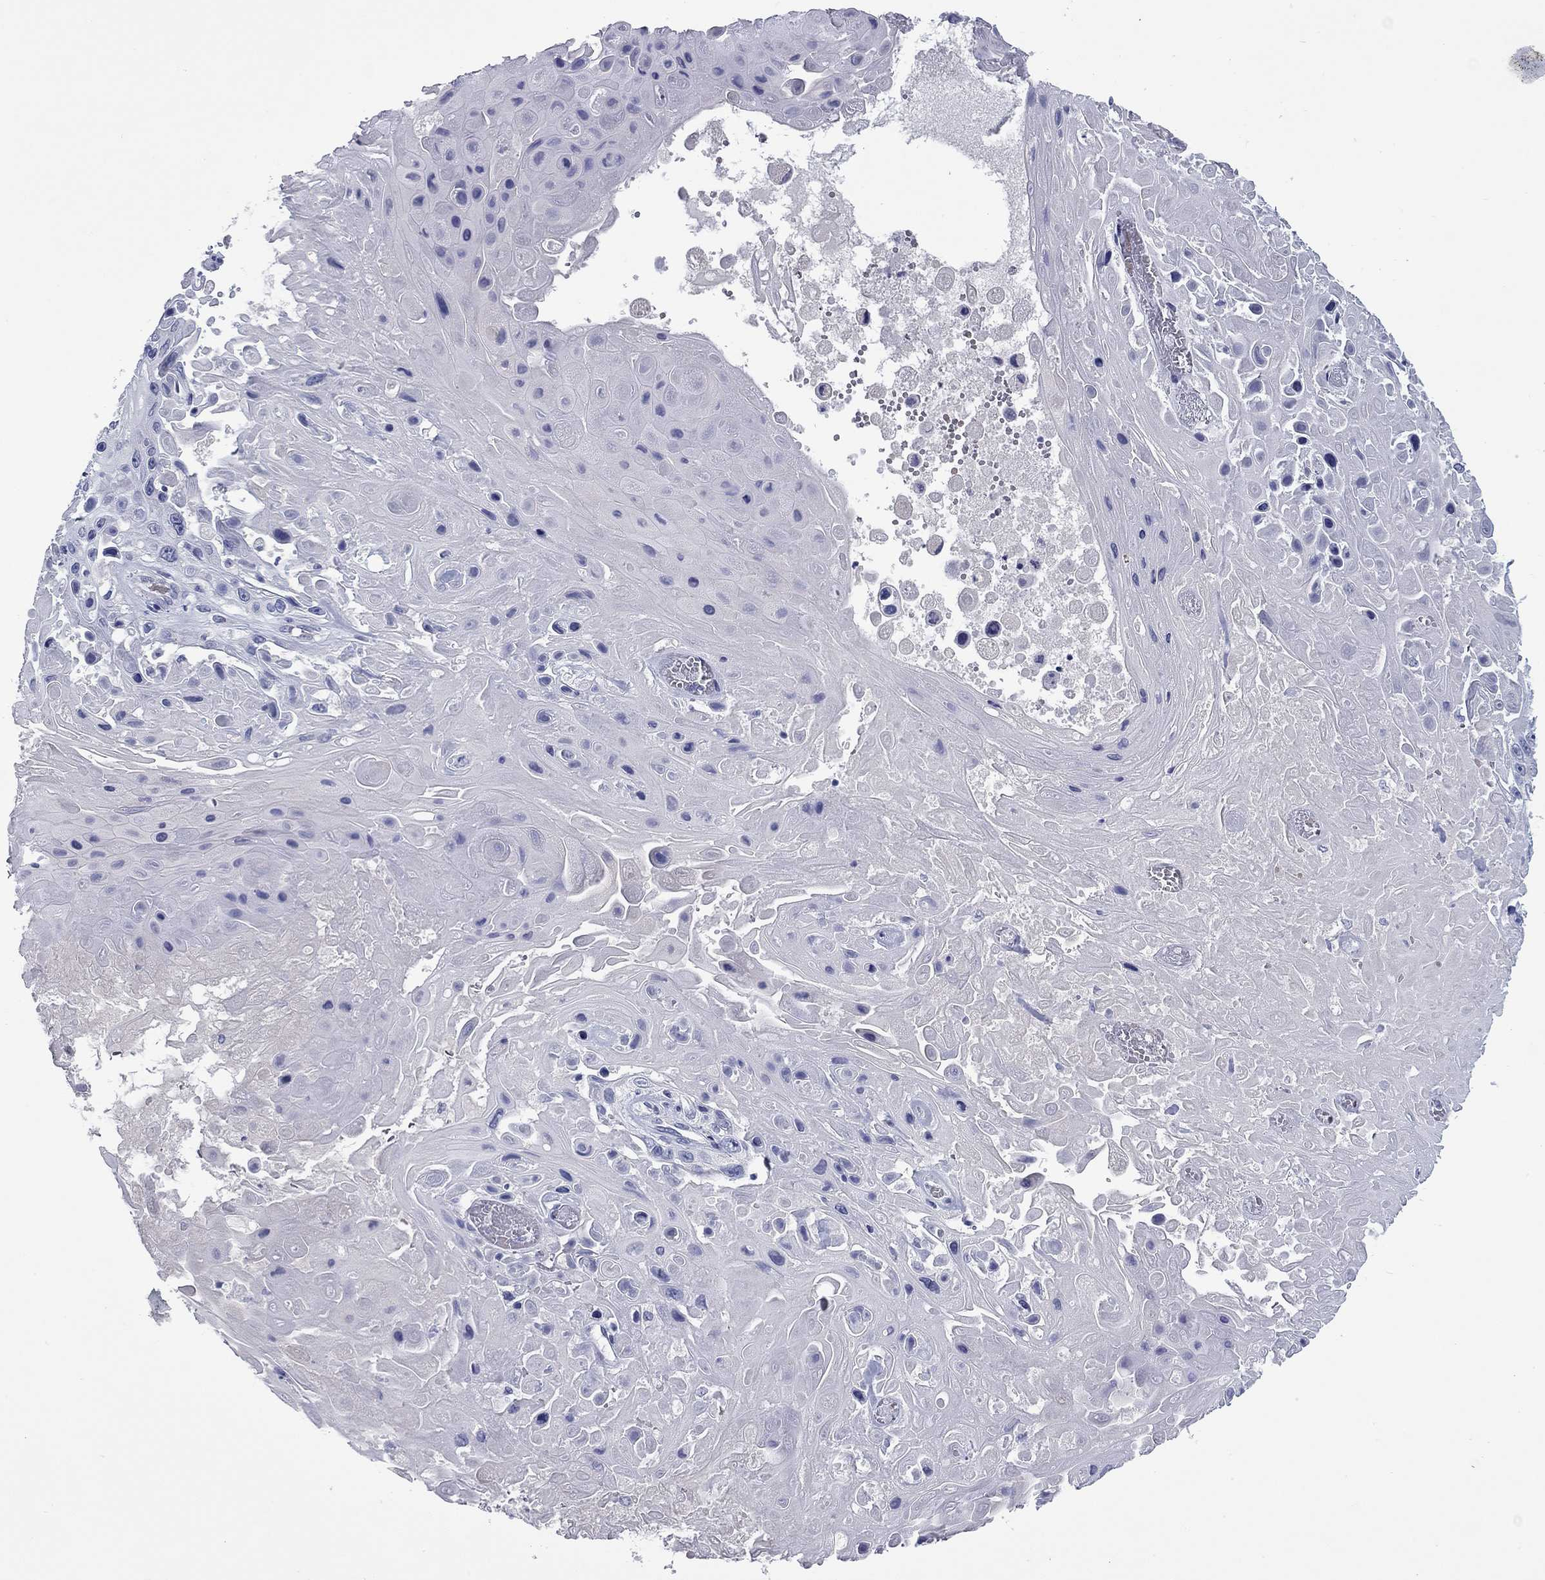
{"staining": {"intensity": "negative", "quantity": "none", "location": "none"}, "tissue": "skin cancer", "cell_type": "Tumor cells", "image_type": "cancer", "snomed": [{"axis": "morphology", "description": "Squamous cell carcinoma, NOS"}, {"axis": "topography", "description": "Skin"}], "caption": "There is no significant staining in tumor cells of skin cancer. (Stains: DAB (3,3'-diaminobenzidine) immunohistochemistry (IHC) with hematoxylin counter stain, Microscopy: brightfield microscopy at high magnification).", "gene": "UNC119B", "patient": {"sex": "male", "age": 82}}